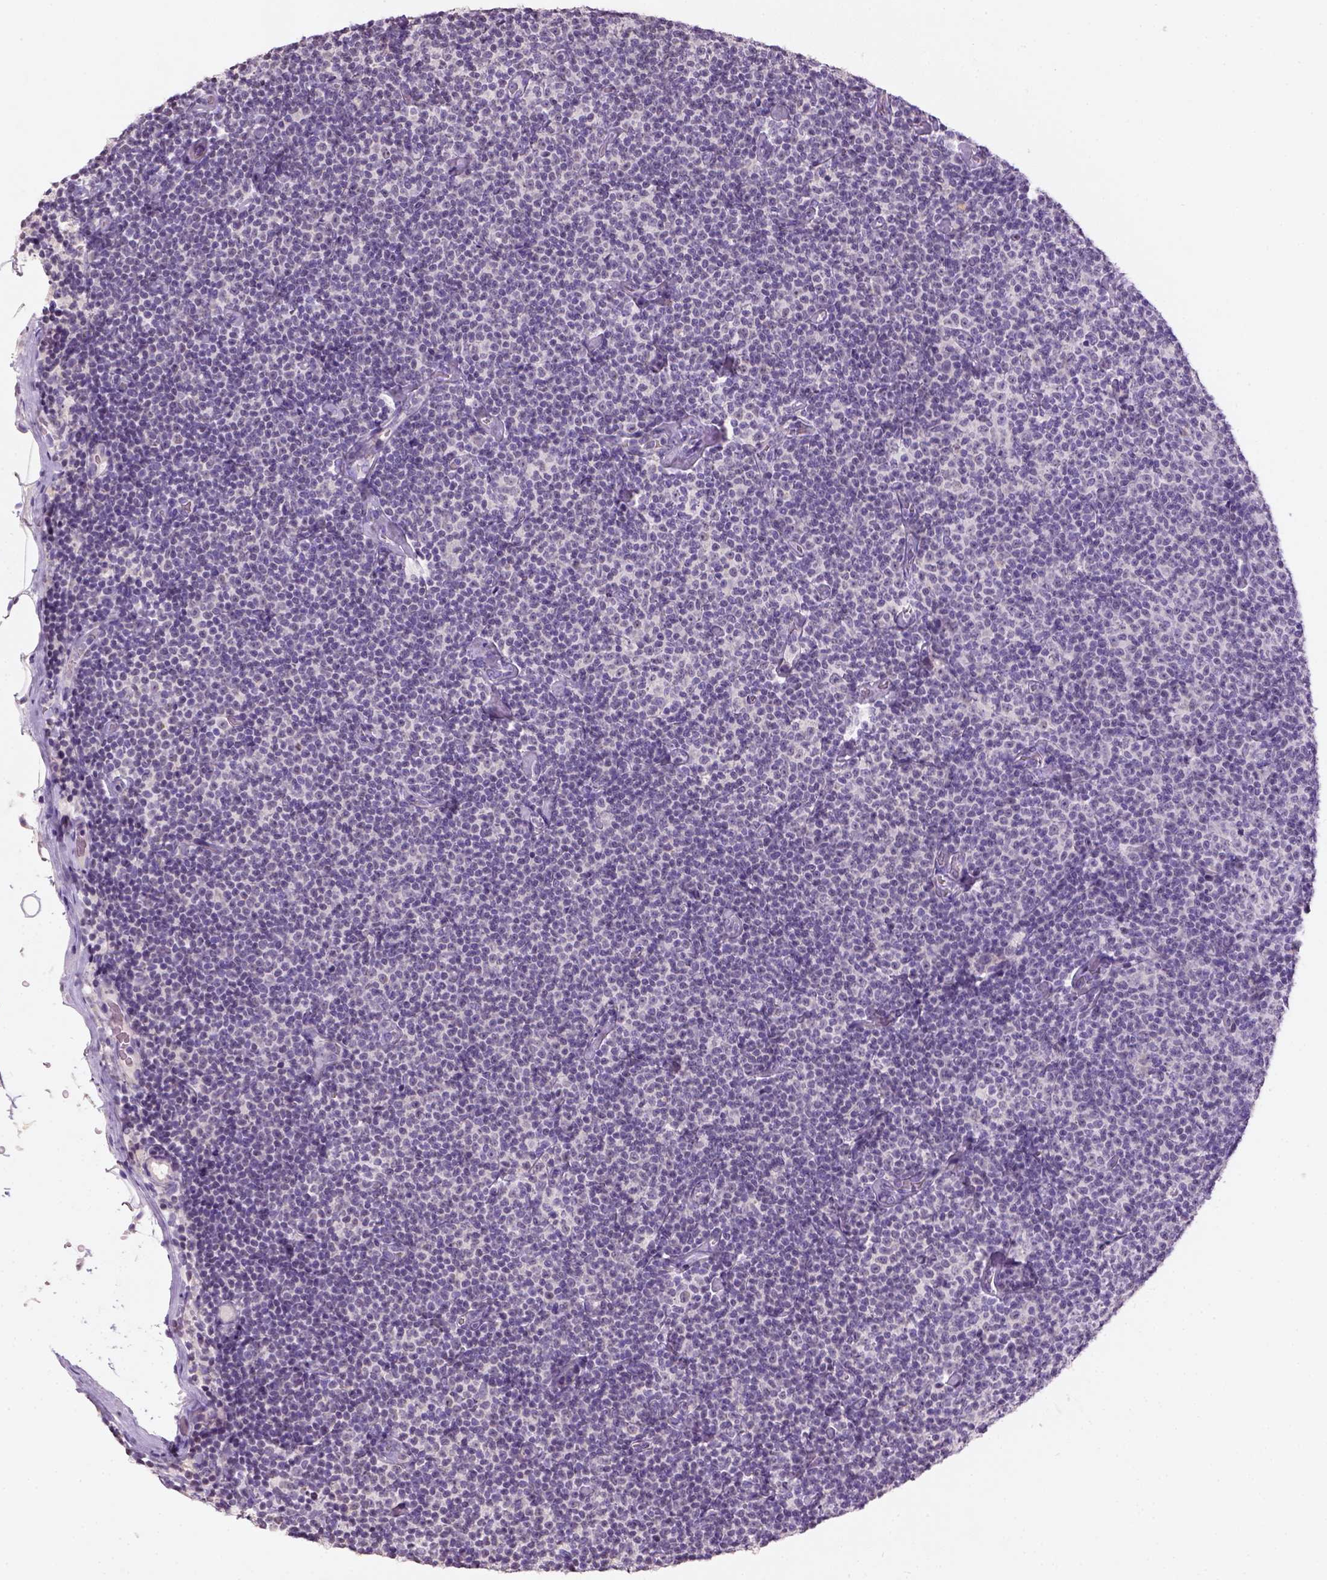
{"staining": {"intensity": "negative", "quantity": "none", "location": "none"}, "tissue": "lymphoma", "cell_type": "Tumor cells", "image_type": "cancer", "snomed": [{"axis": "morphology", "description": "Malignant lymphoma, non-Hodgkin's type, Low grade"}, {"axis": "topography", "description": "Lymph node"}], "caption": "Tumor cells are negative for protein expression in human lymphoma.", "gene": "NUDT6", "patient": {"sex": "male", "age": 81}}